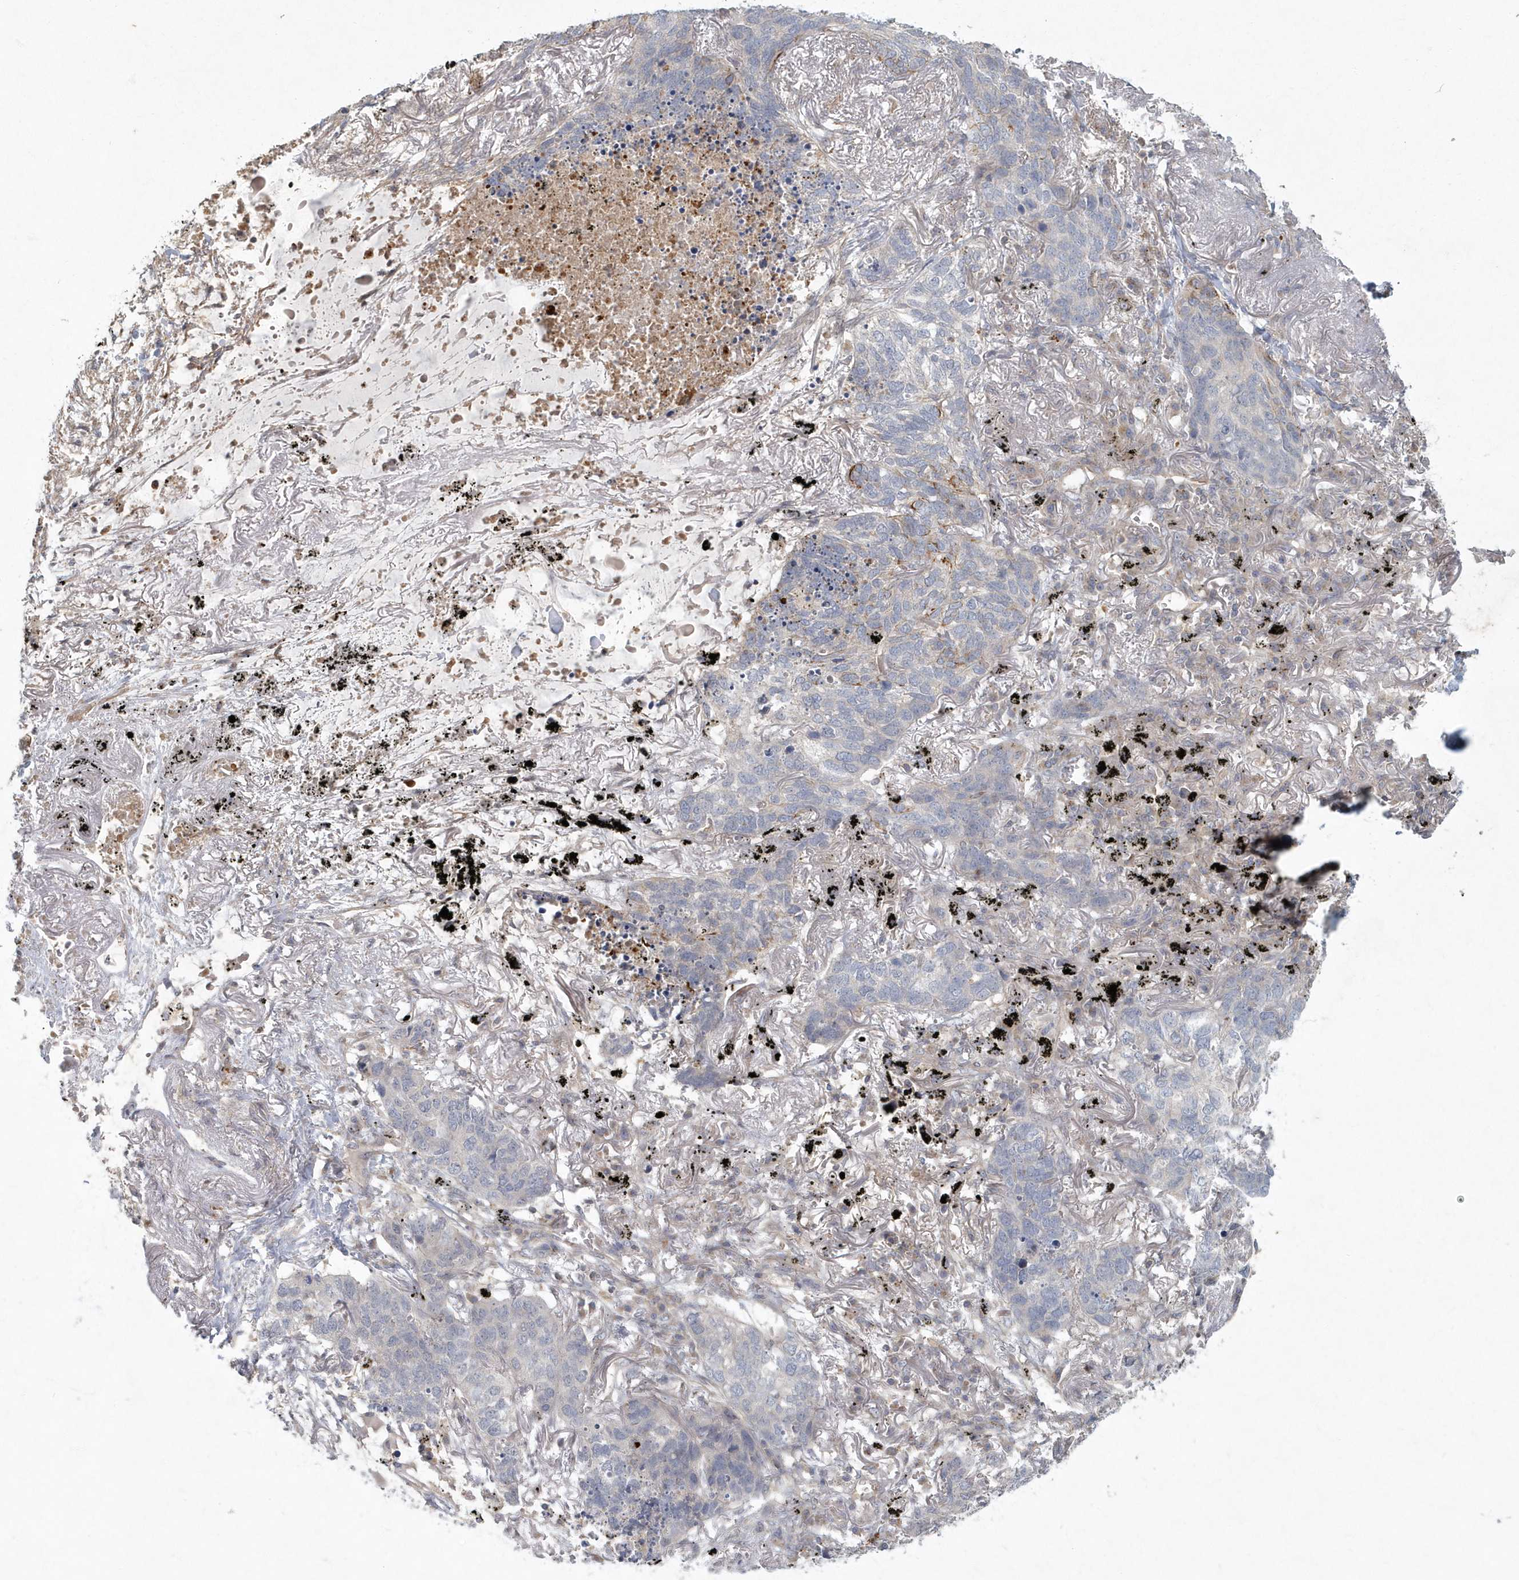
{"staining": {"intensity": "negative", "quantity": "none", "location": "none"}, "tissue": "lung cancer", "cell_type": "Tumor cells", "image_type": "cancer", "snomed": [{"axis": "morphology", "description": "Squamous cell carcinoma, NOS"}, {"axis": "topography", "description": "Lung"}], "caption": "Immunohistochemistry histopathology image of lung cancer (squamous cell carcinoma) stained for a protein (brown), which shows no expression in tumor cells.", "gene": "ARHGEF38", "patient": {"sex": "female", "age": 63}}